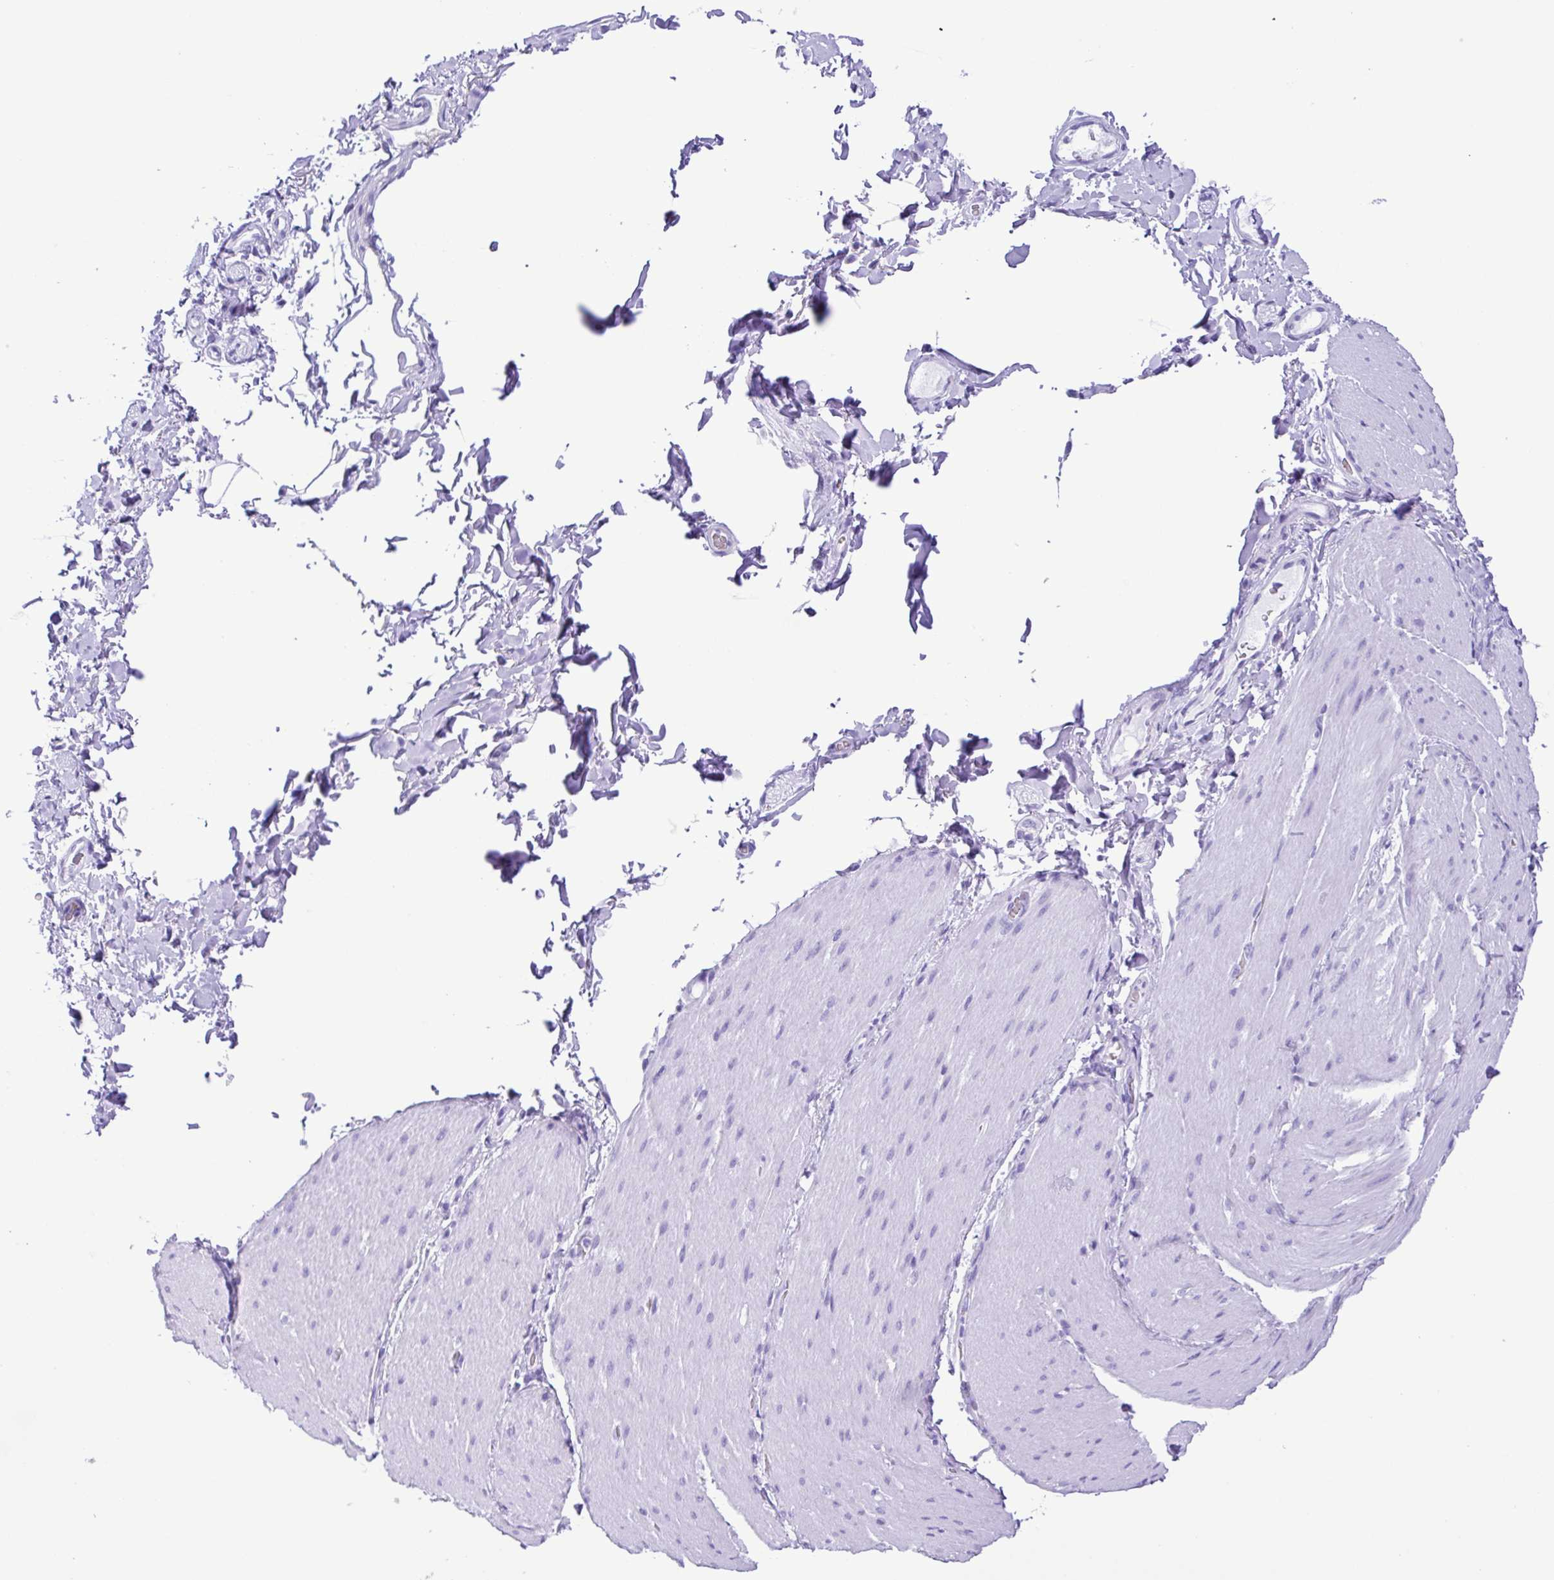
{"staining": {"intensity": "negative", "quantity": "none", "location": "none"}, "tissue": "smooth muscle", "cell_type": "Smooth muscle cells", "image_type": "normal", "snomed": [{"axis": "morphology", "description": "Normal tissue, NOS"}, {"axis": "topography", "description": "Smooth muscle"}, {"axis": "topography", "description": "Colon"}], "caption": "Image shows no significant protein expression in smooth muscle cells of unremarkable smooth muscle. Brightfield microscopy of immunohistochemistry (IHC) stained with DAB (3,3'-diaminobenzidine) (brown) and hematoxylin (blue), captured at high magnification.", "gene": "SYT1", "patient": {"sex": "male", "age": 73}}